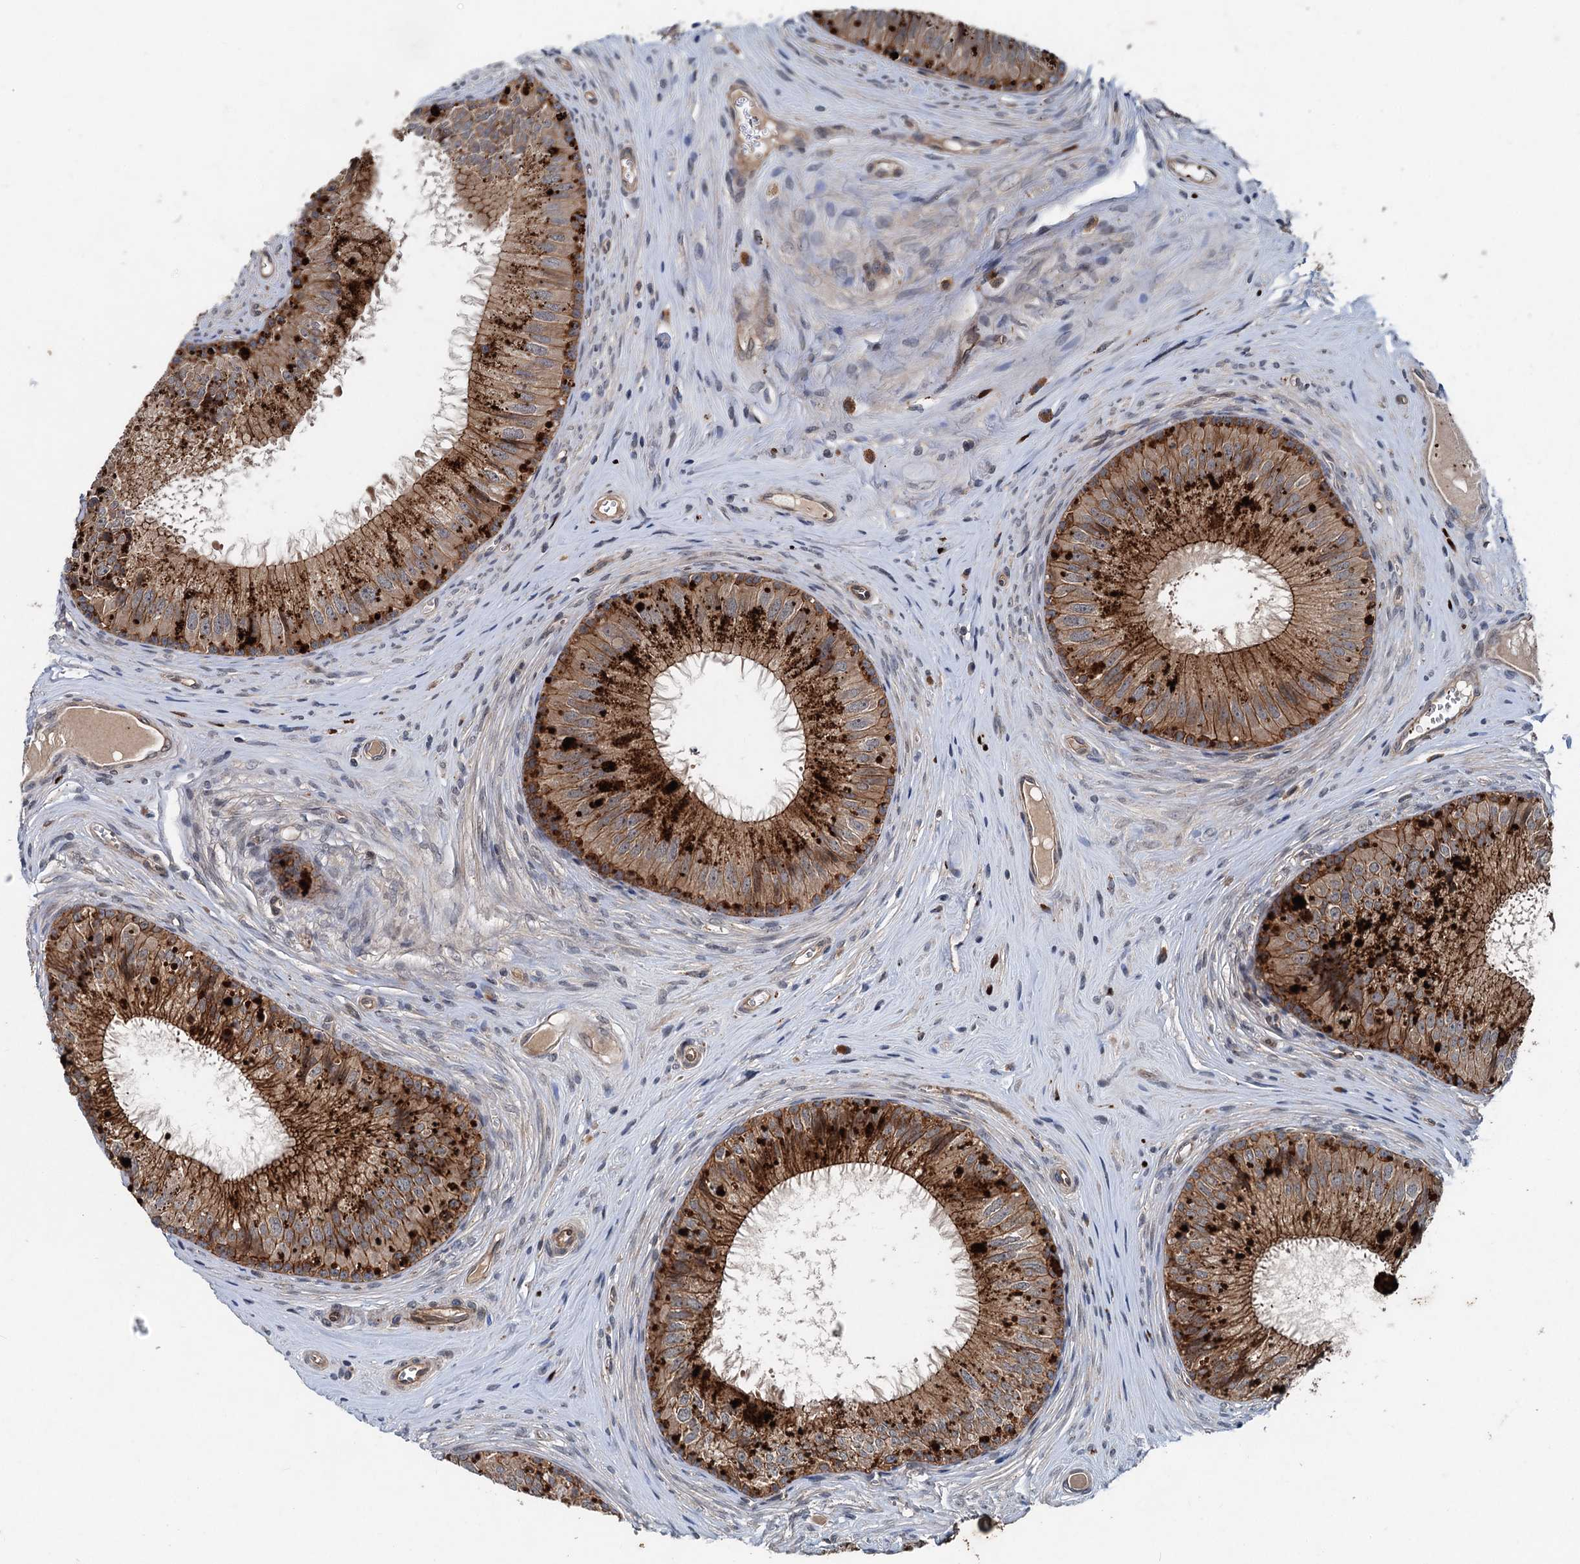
{"staining": {"intensity": "strong", "quantity": ">75%", "location": "cytoplasmic/membranous"}, "tissue": "epididymis", "cell_type": "Glandular cells", "image_type": "normal", "snomed": [{"axis": "morphology", "description": "Normal tissue, NOS"}, {"axis": "topography", "description": "Epididymis"}], "caption": "The micrograph displays a brown stain indicating the presence of a protein in the cytoplasmic/membranous of glandular cells in epididymis. (Stains: DAB (3,3'-diaminobenzidine) in brown, nuclei in blue, Microscopy: brightfield microscopy at high magnification).", "gene": "N4BP2L2", "patient": {"sex": "male", "age": 46}}